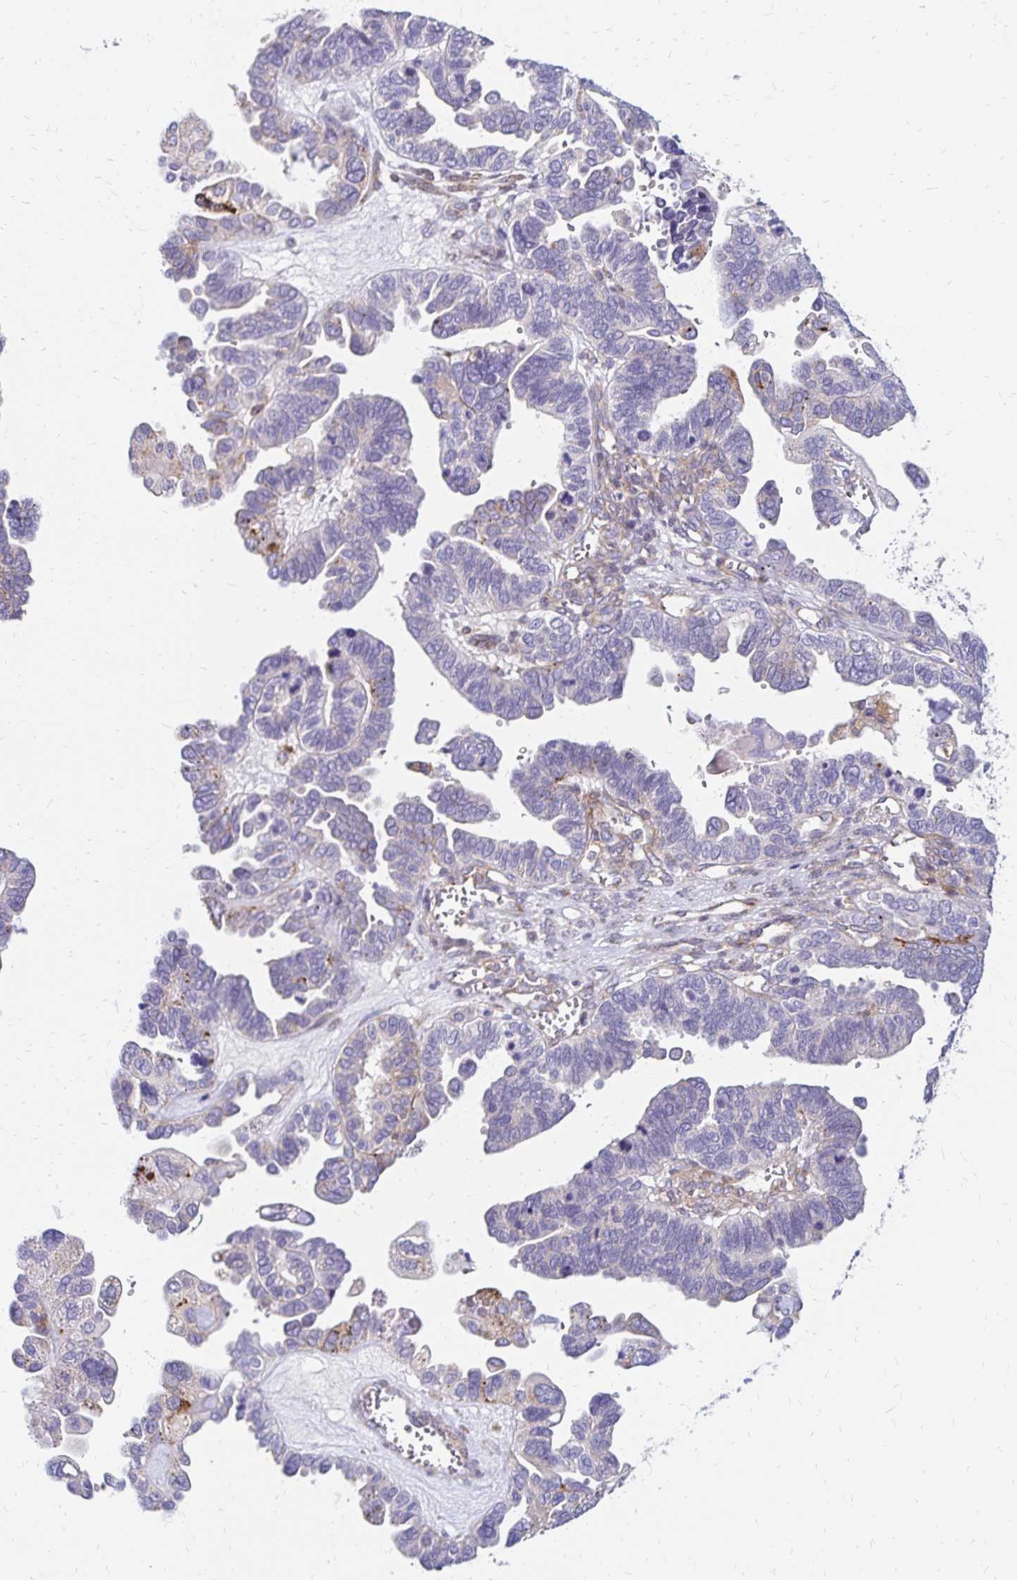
{"staining": {"intensity": "negative", "quantity": "none", "location": "none"}, "tissue": "ovarian cancer", "cell_type": "Tumor cells", "image_type": "cancer", "snomed": [{"axis": "morphology", "description": "Cystadenocarcinoma, serous, NOS"}, {"axis": "topography", "description": "Ovary"}], "caption": "Immunohistochemical staining of ovarian cancer demonstrates no significant positivity in tumor cells. (IHC, brightfield microscopy, high magnification).", "gene": "IDUA", "patient": {"sex": "female", "age": 51}}